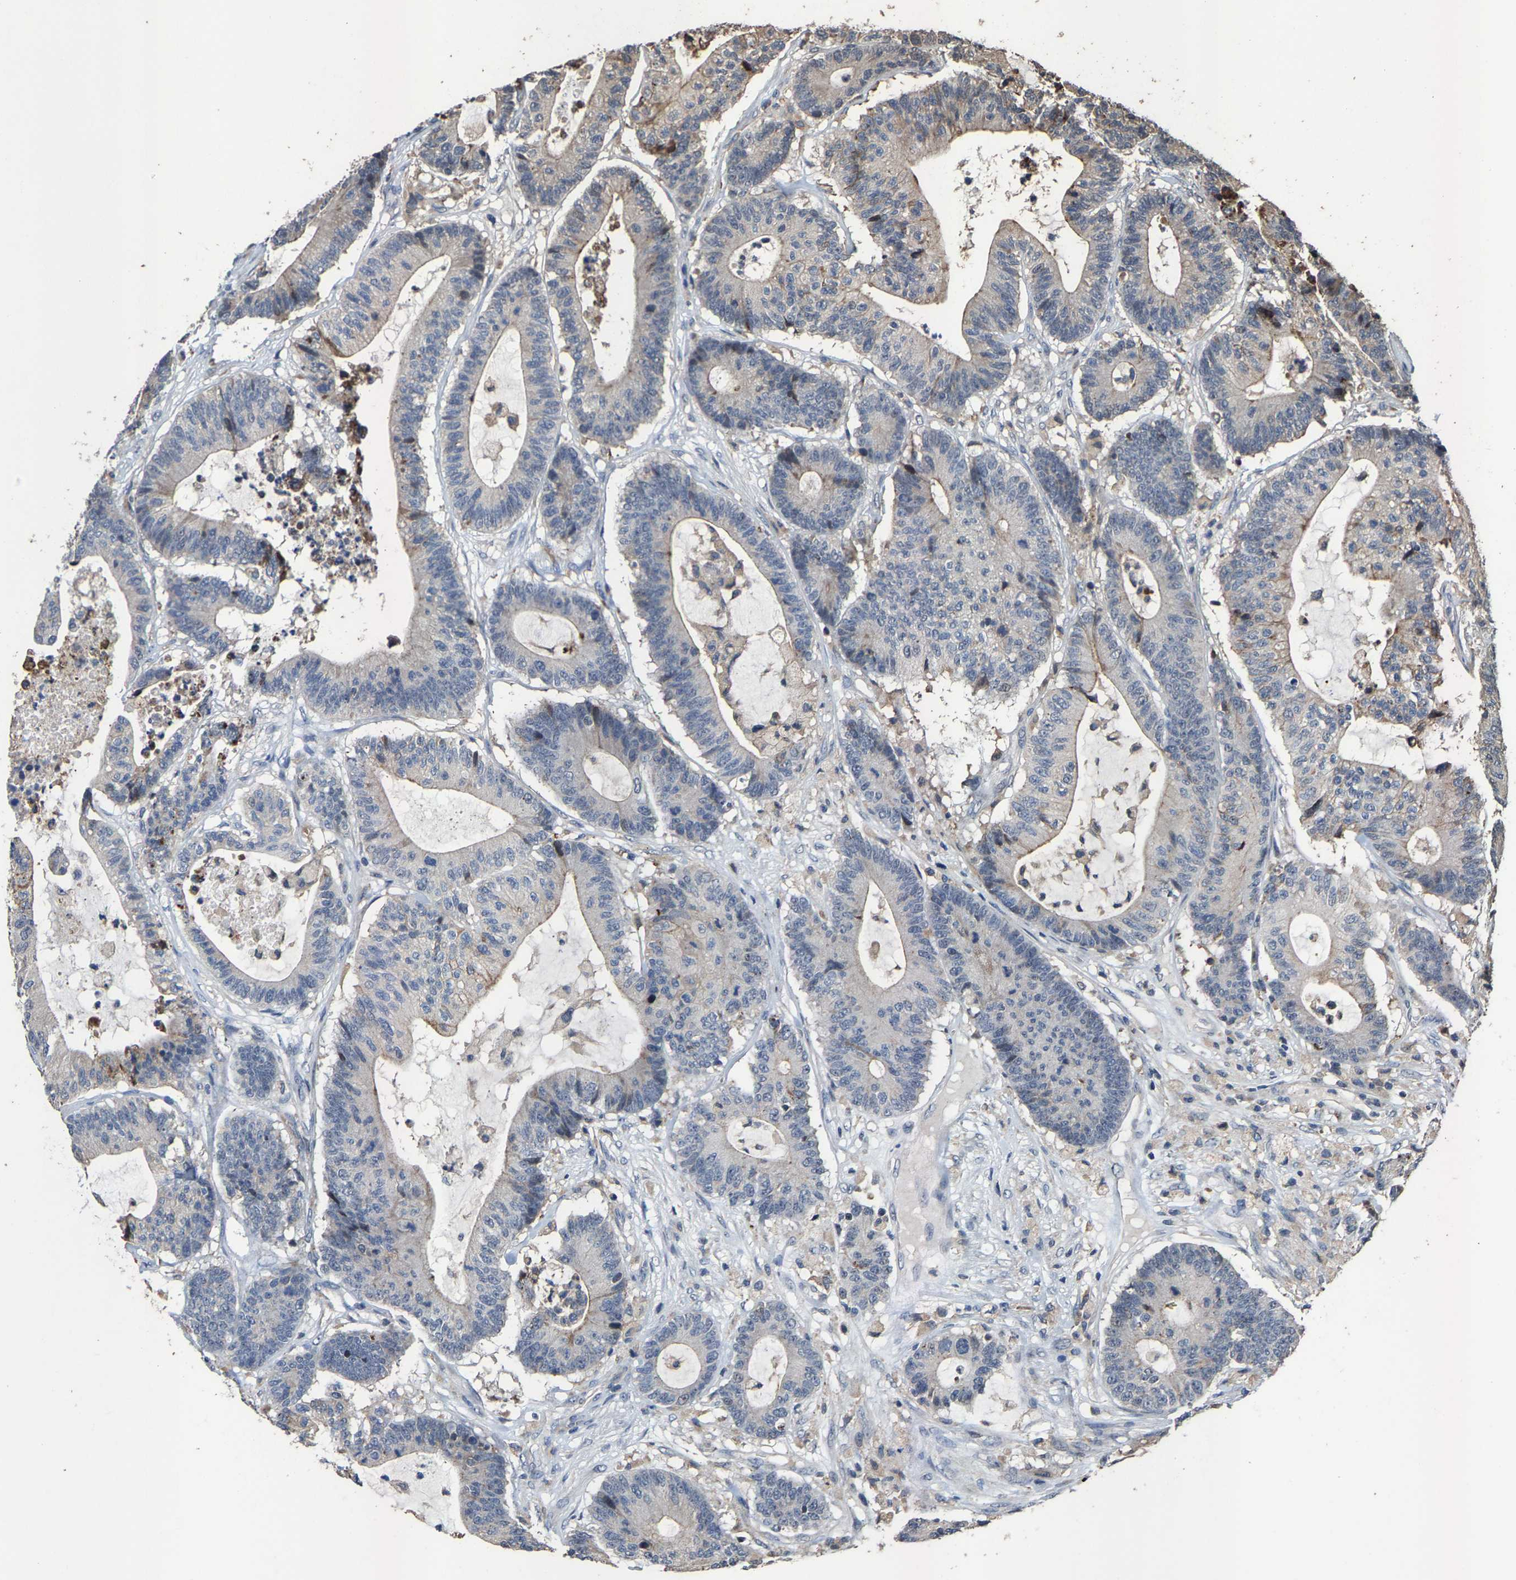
{"staining": {"intensity": "weak", "quantity": "<25%", "location": "cytoplasmic/membranous"}, "tissue": "colorectal cancer", "cell_type": "Tumor cells", "image_type": "cancer", "snomed": [{"axis": "morphology", "description": "Adenocarcinoma, NOS"}, {"axis": "topography", "description": "Colon"}], "caption": "A photomicrograph of human colorectal adenocarcinoma is negative for staining in tumor cells.", "gene": "TDRKH", "patient": {"sex": "female", "age": 84}}